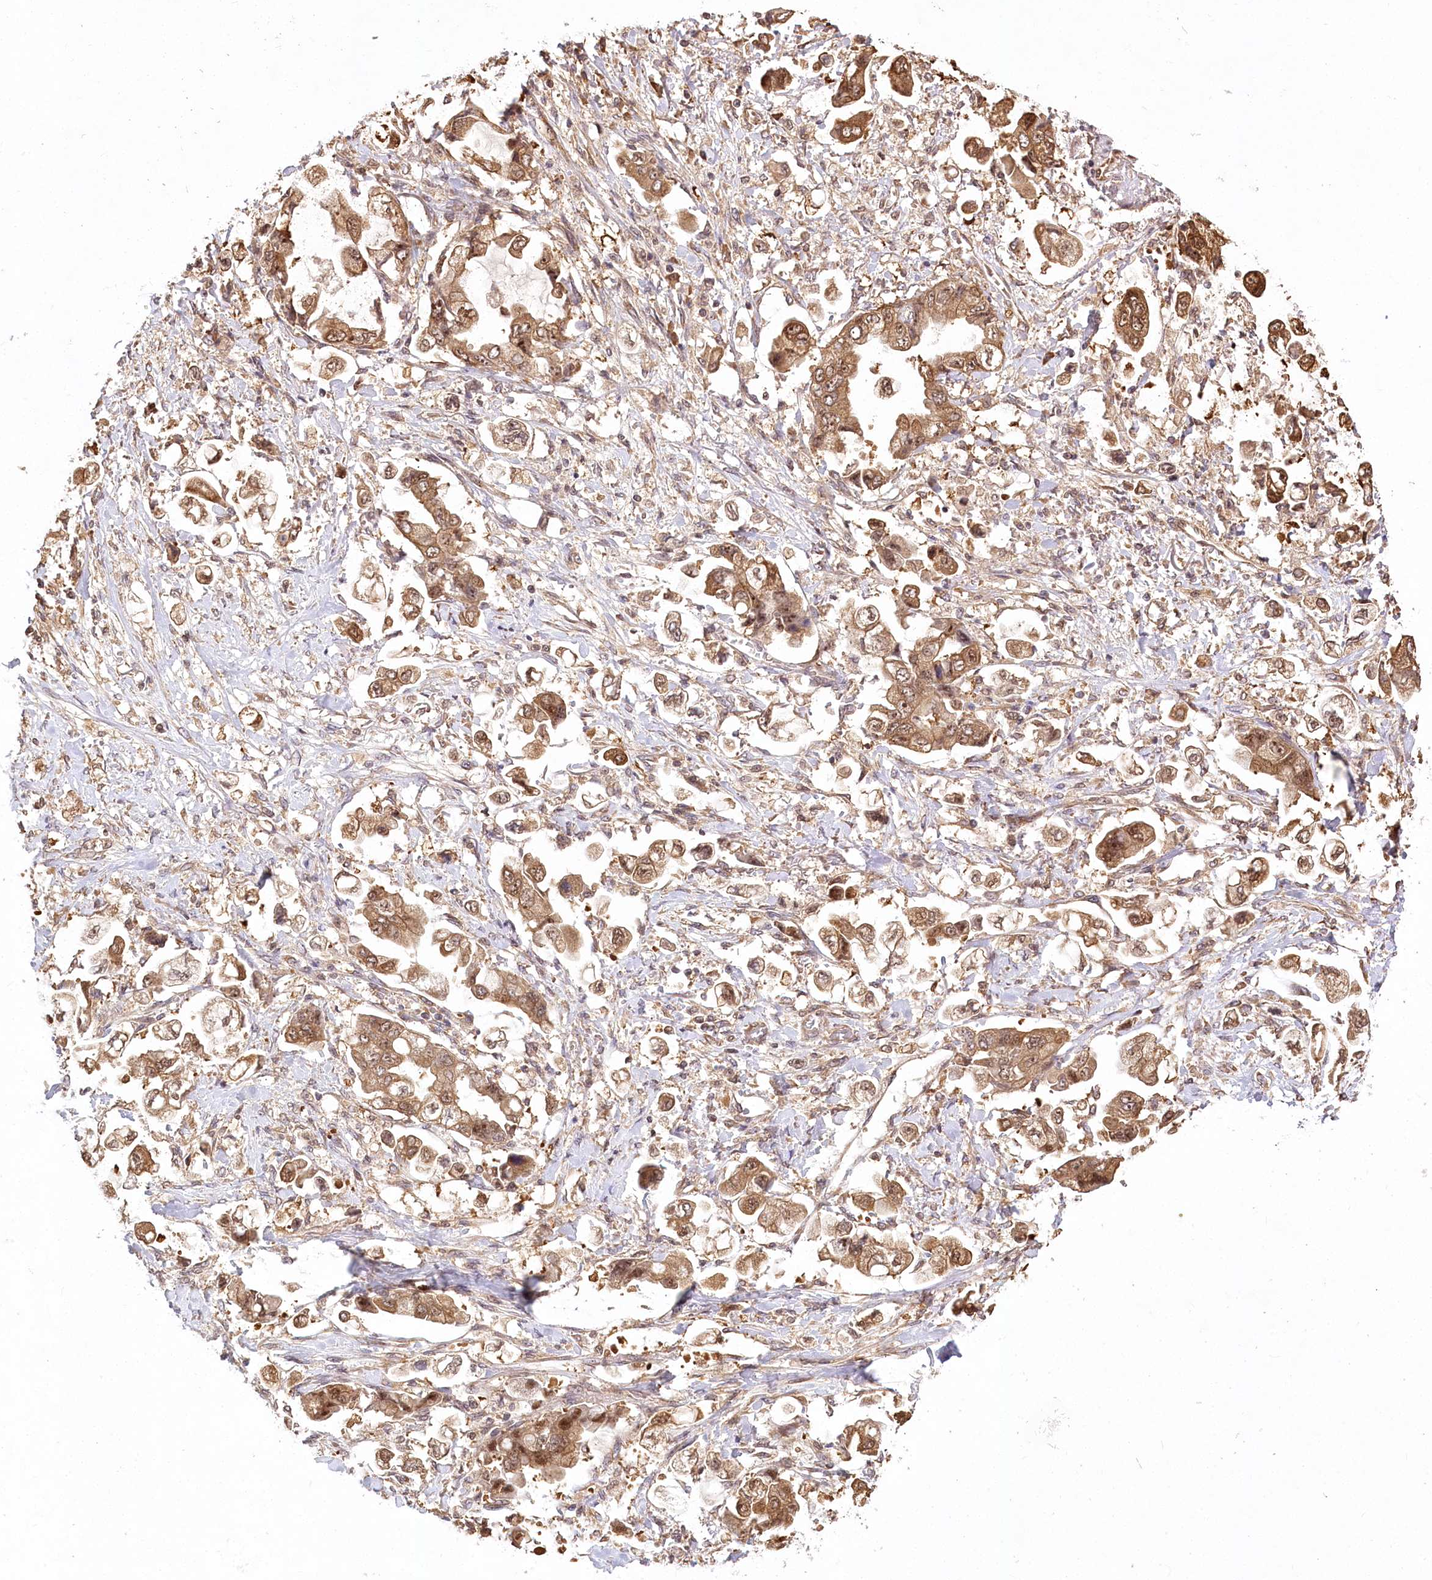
{"staining": {"intensity": "moderate", "quantity": ">75%", "location": "cytoplasmic/membranous,nuclear"}, "tissue": "stomach cancer", "cell_type": "Tumor cells", "image_type": "cancer", "snomed": [{"axis": "morphology", "description": "Adenocarcinoma, NOS"}, {"axis": "topography", "description": "Stomach"}], "caption": "Immunohistochemical staining of stomach cancer (adenocarcinoma) shows moderate cytoplasmic/membranous and nuclear protein staining in approximately >75% of tumor cells.", "gene": "SERGEF", "patient": {"sex": "male", "age": 62}}